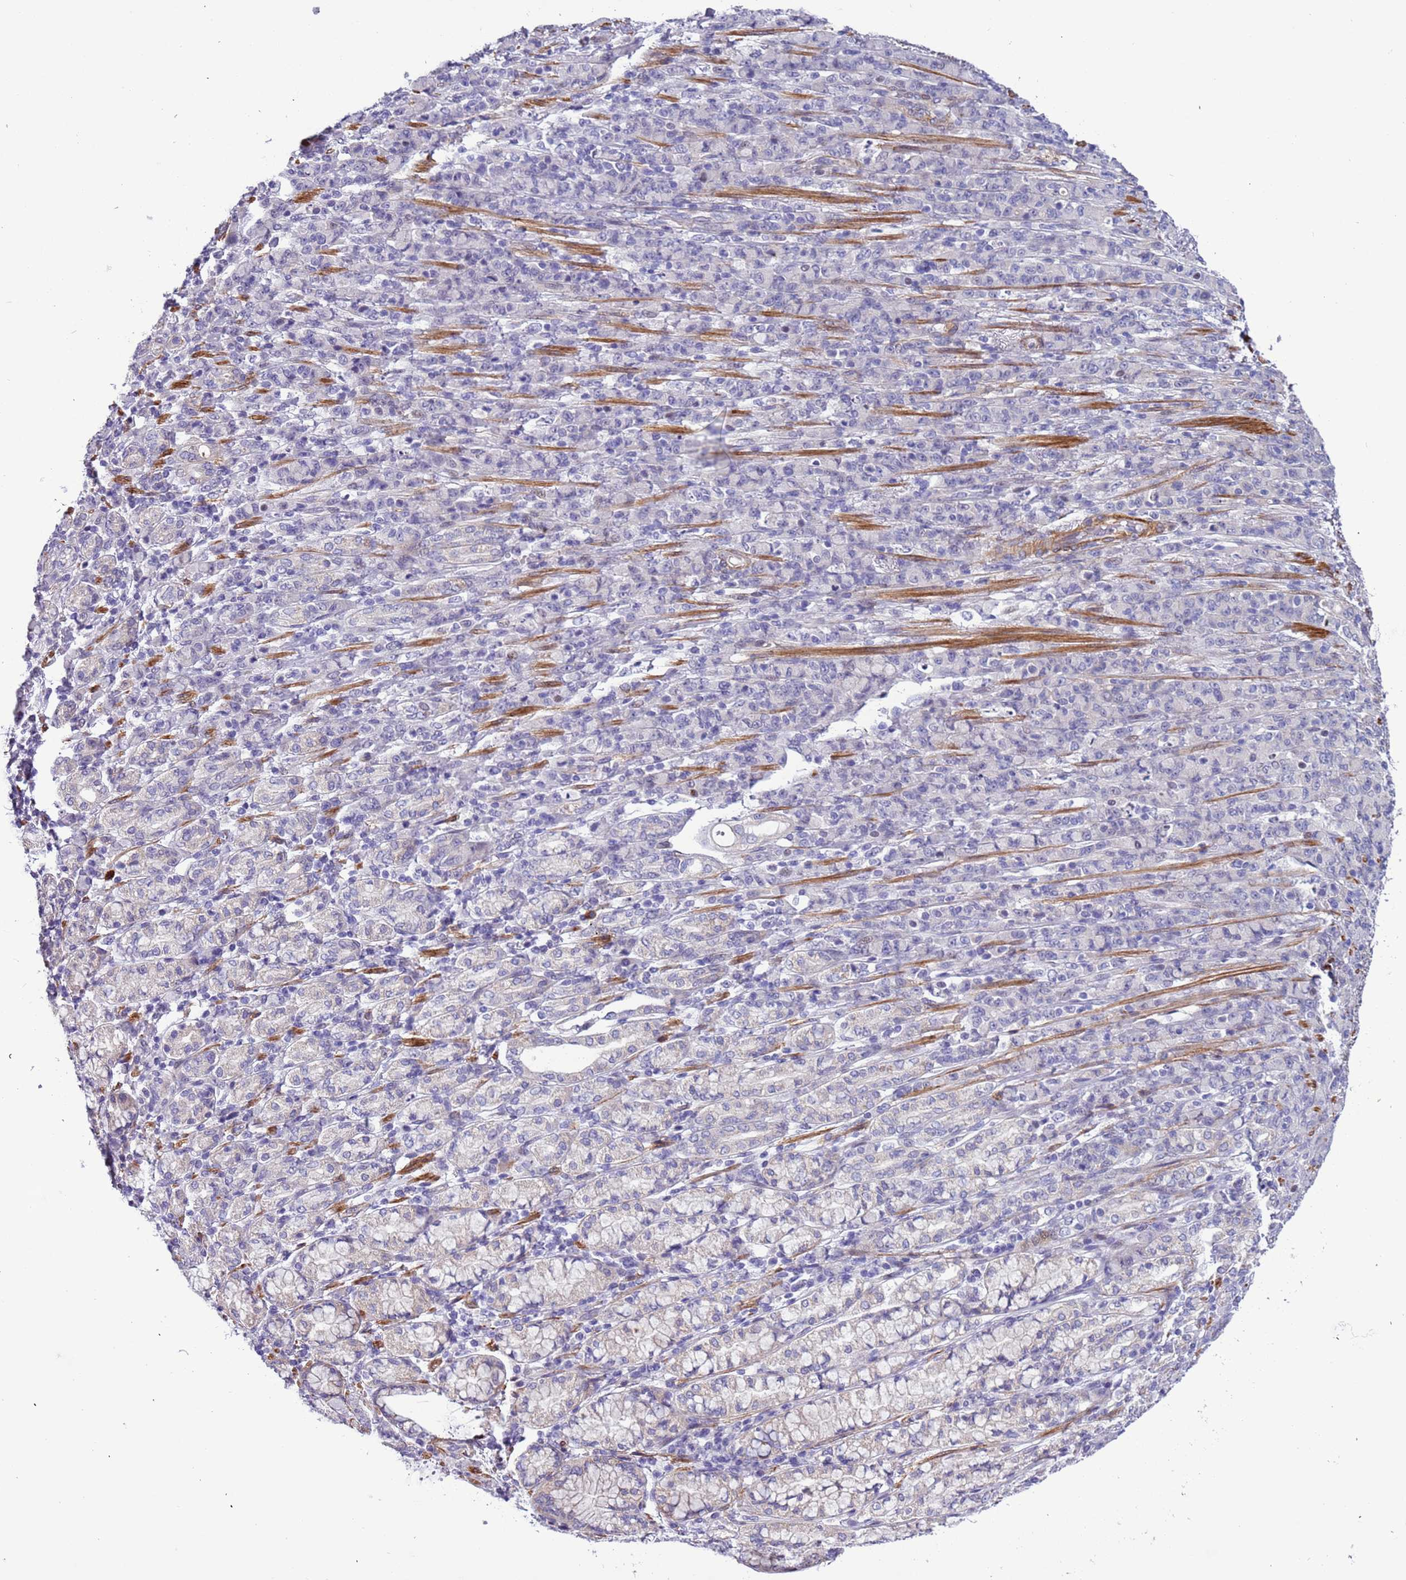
{"staining": {"intensity": "negative", "quantity": "none", "location": "none"}, "tissue": "stomach cancer", "cell_type": "Tumor cells", "image_type": "cancer", "snomed": [{"axis": "morphology", "description": "Normal tissue, NOS"}, {"axis": "morphology", "description": "Adenocarcinoma, NOS"}, {"axis": "topography", "description": "Stomach"}], "caption": "Immunohistochemistry (IHC) photomicrograph of human stomach cancer stained for a protein (brown), which exhibits no staining in tumor cells.", "gene": "PLEKHH1", "patient": {"sex": "female", "age": 79}}